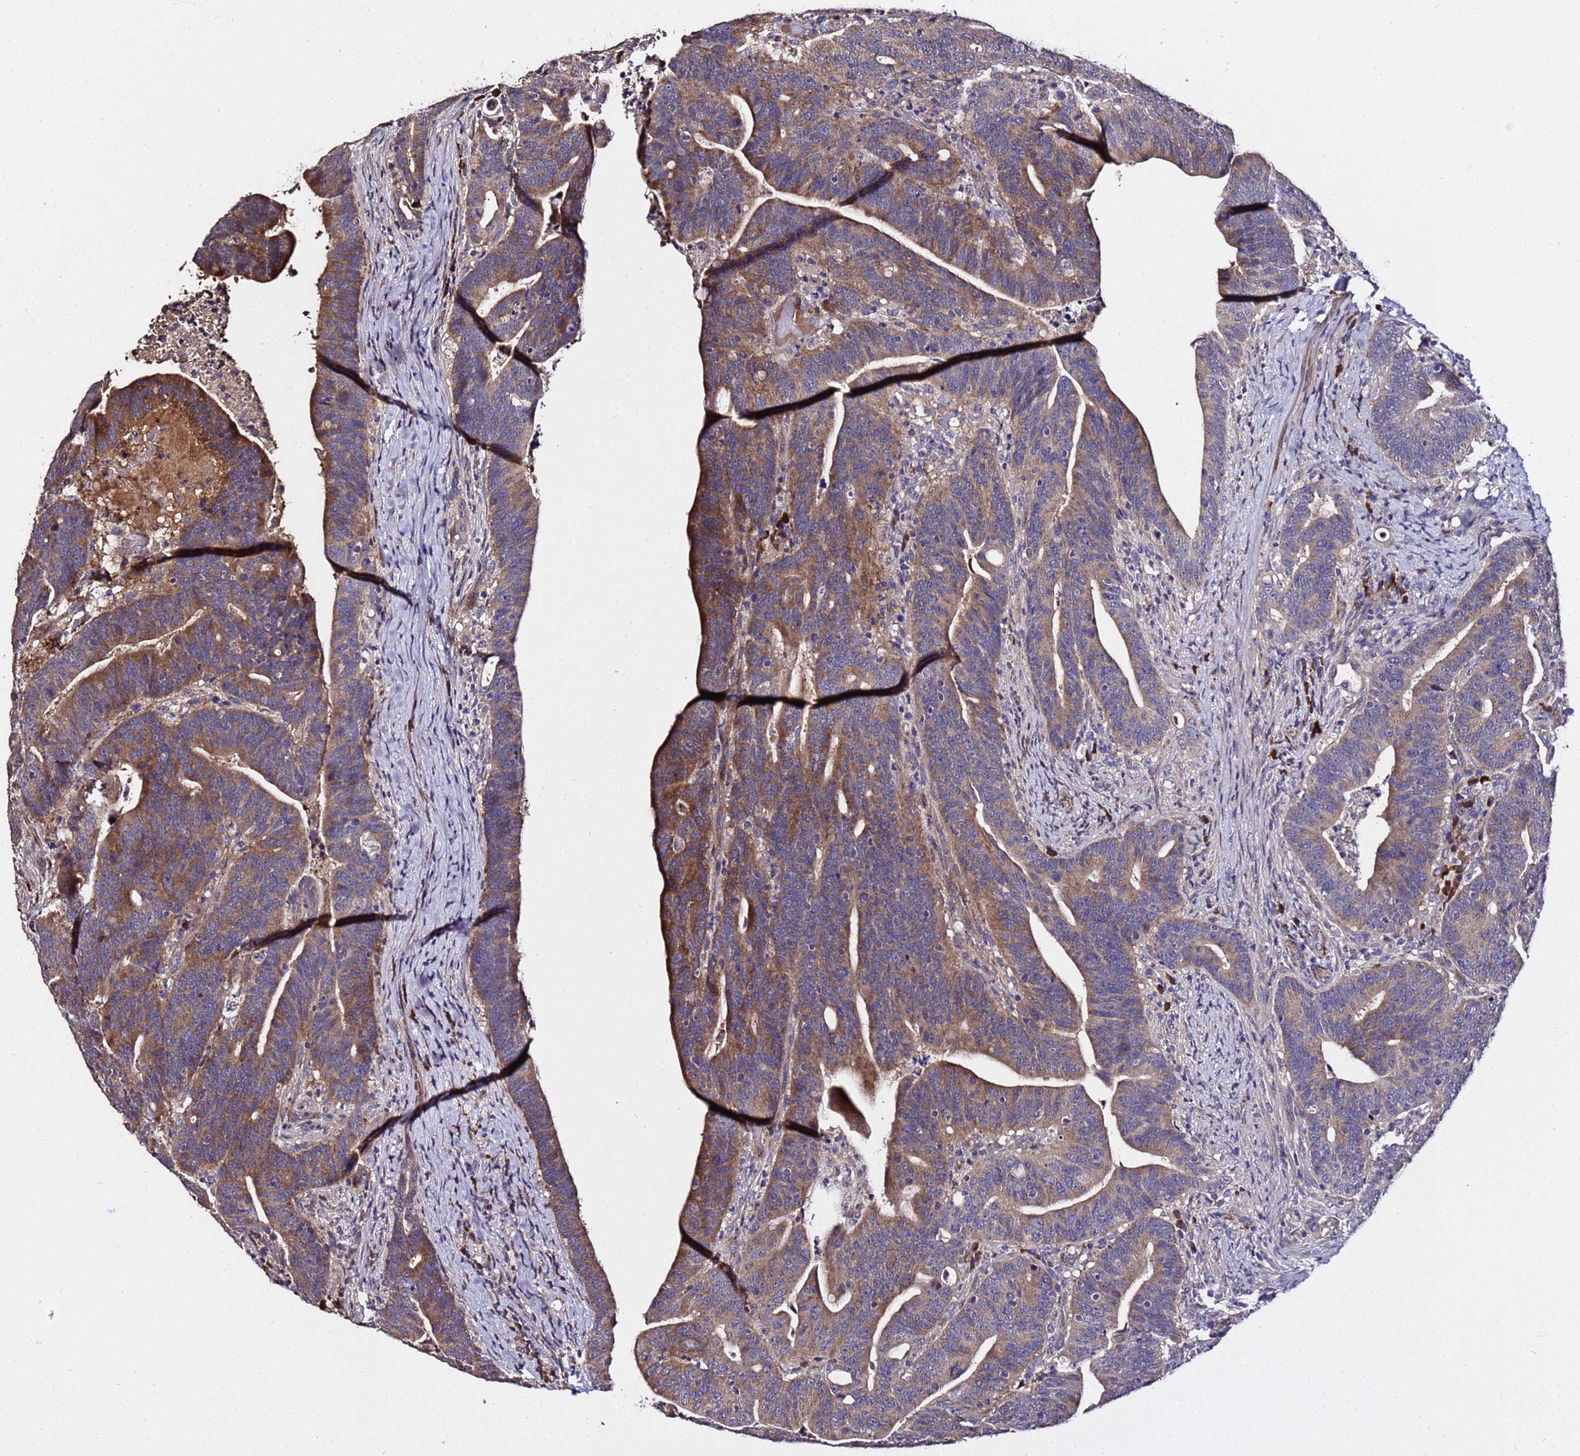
{"staining": {"intensity": "strong", "quantity": ">75%", "location": "cytoplasmic/membranous"}, "tissue": "colorectal cancer", "cell_type": "Tumor cells", "image_type": "cancer", "snomed": [{"axis": "morphology", "description": "Adenocarcinoma, NOS"}, {"axis": "topography", "description": "Colon"}], "caption": "A high-resolution image shows IHC staining of adenocarcinoma (colorectal), which demonstrates strong cytoplasmic/membranous expression in approximately >75% of tumor cells. (DAB (3,3'-diaminobenzidine) IHC, brown staining for protein, blue staining for nuclei).", "gene": "WNK4", "patient": {"sex": "female", "age": 66}}